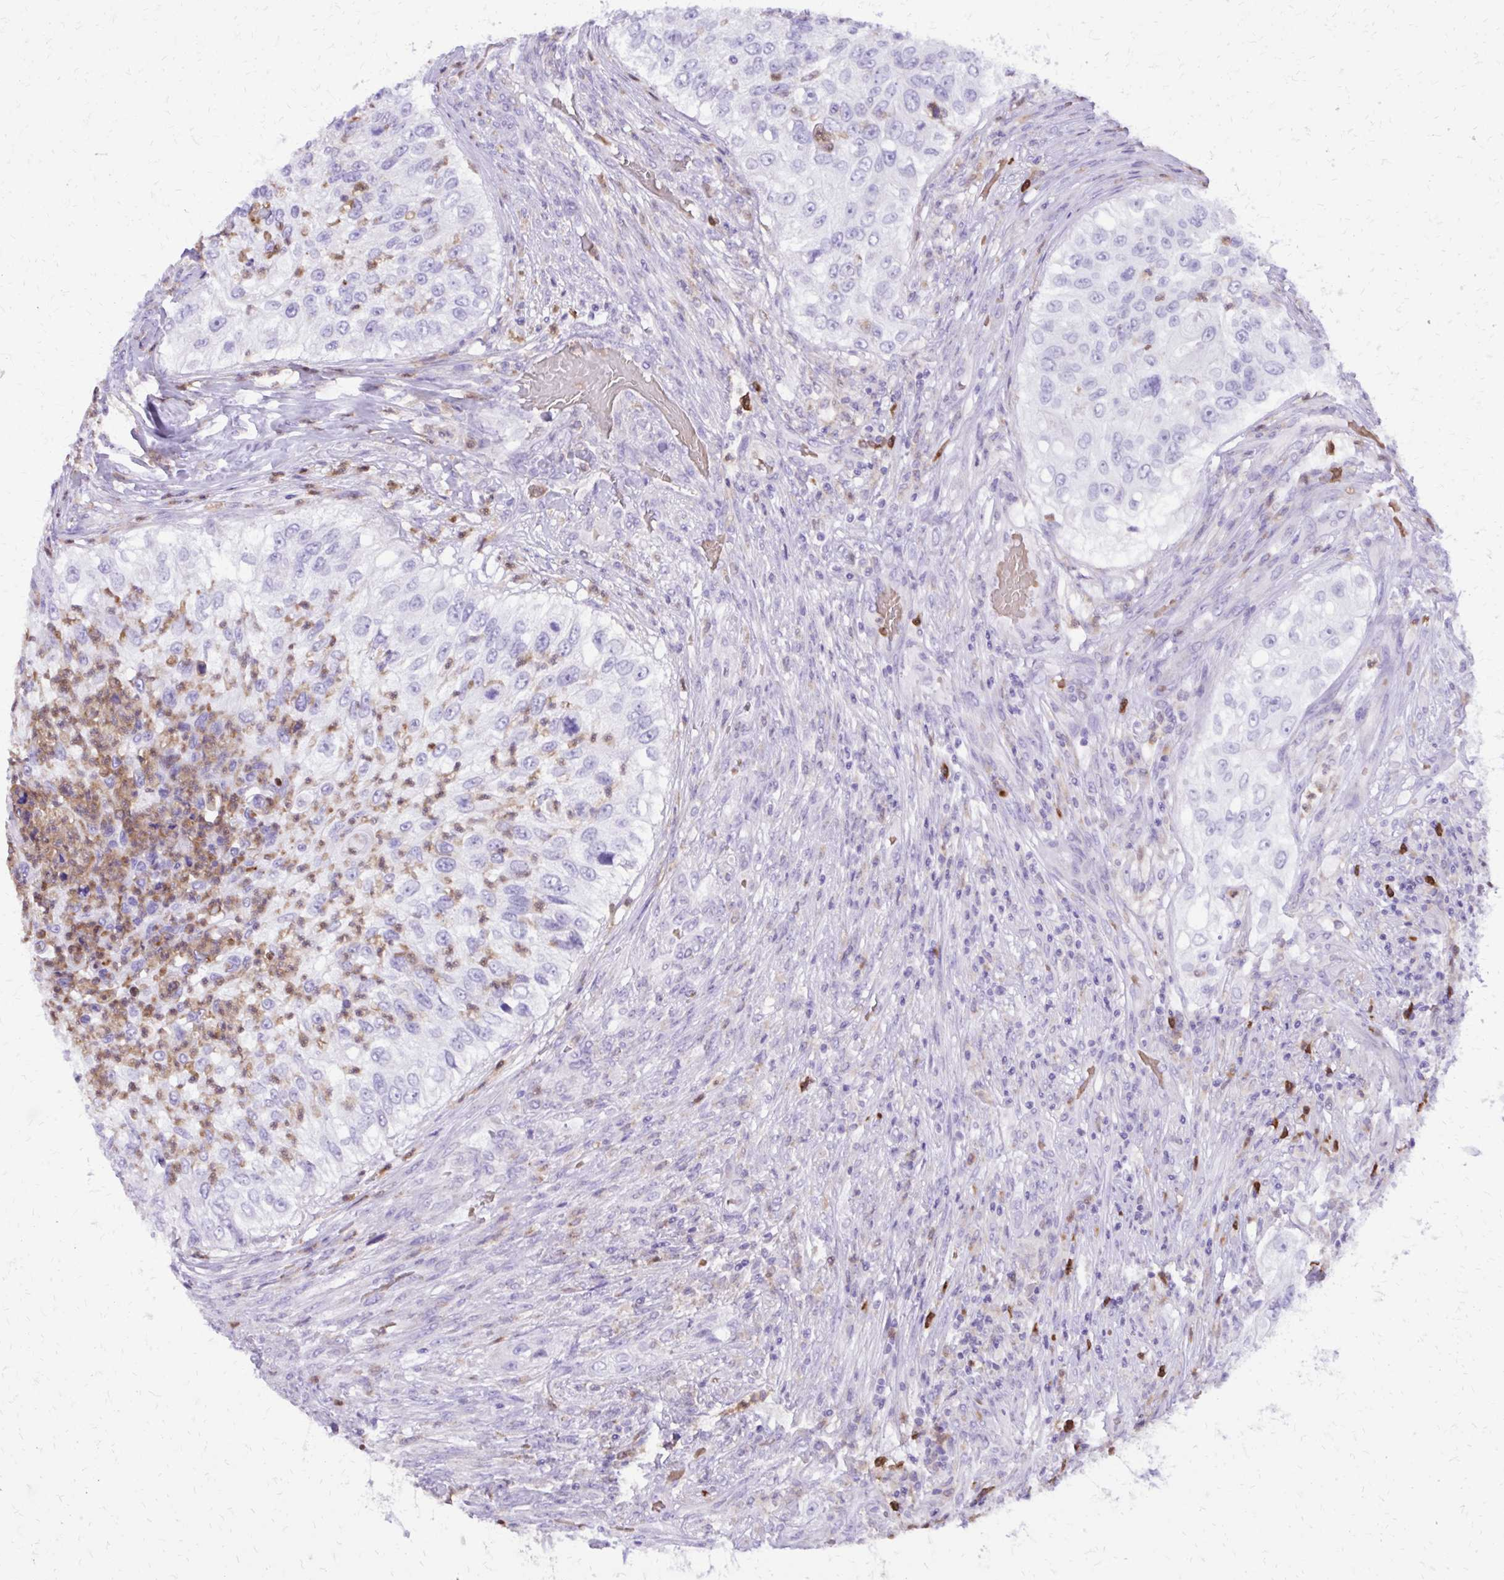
{"staining": {"intensity": "negative", "quantity": "none", "location": "none"}, "tissue": "urothelial cancer", "cell_type": "Tumor cells", "image_type": "cancer", "snomed": [{"axis": "morphology", "description": "Urothelial carcinoma, High grade"}, {"axis": "topography", "description": "Urinary bladder"}], "caption": "Protein analysis of urothelial cancer reveals no significant positivity in tumor cells.", "gene": "CAT", "patient": {"sex": "female", "age": 60}}